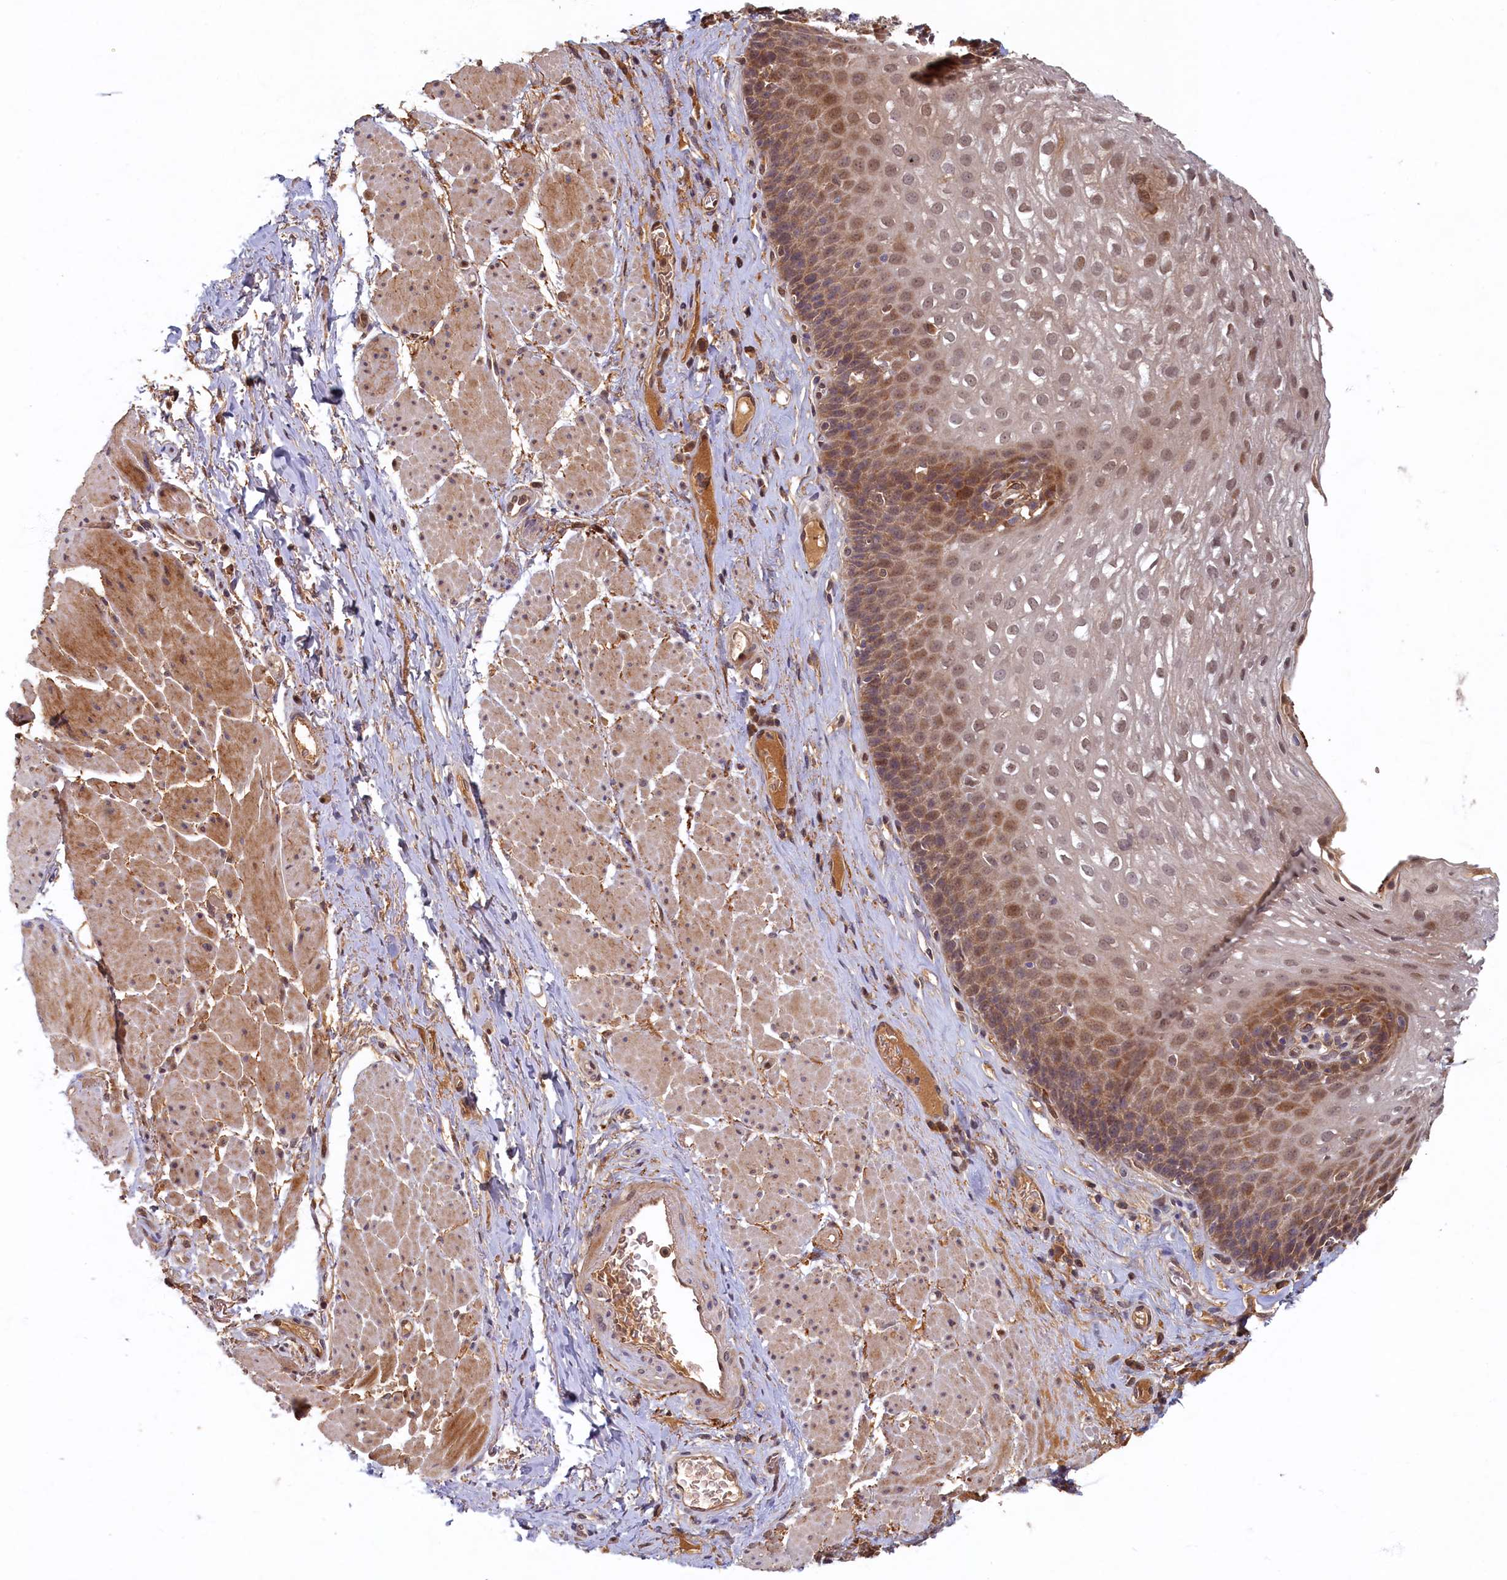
{"staining": {"intensity": "weak", "quantity": ">75%", "location": "cytoplasmic/membranous,nuclear"}, "tissue": "esophagus", "cell_type": "Squamous epithelial cells", "image_type": "normal", "snomed": [{"axis": "morphology", "description": "Normal tissue, NOS"}, {"axis": "topography", "description": "Esophagus"}], "caption": "This micrograph reveals IHC staining of normal esophagus, with low weak cytoplasmic/membranous,nuclear expression in approximately >75% of squamous epithelial cells.", "gene": "LCMT2", "patient": {"sex": "female", "age": 66}}